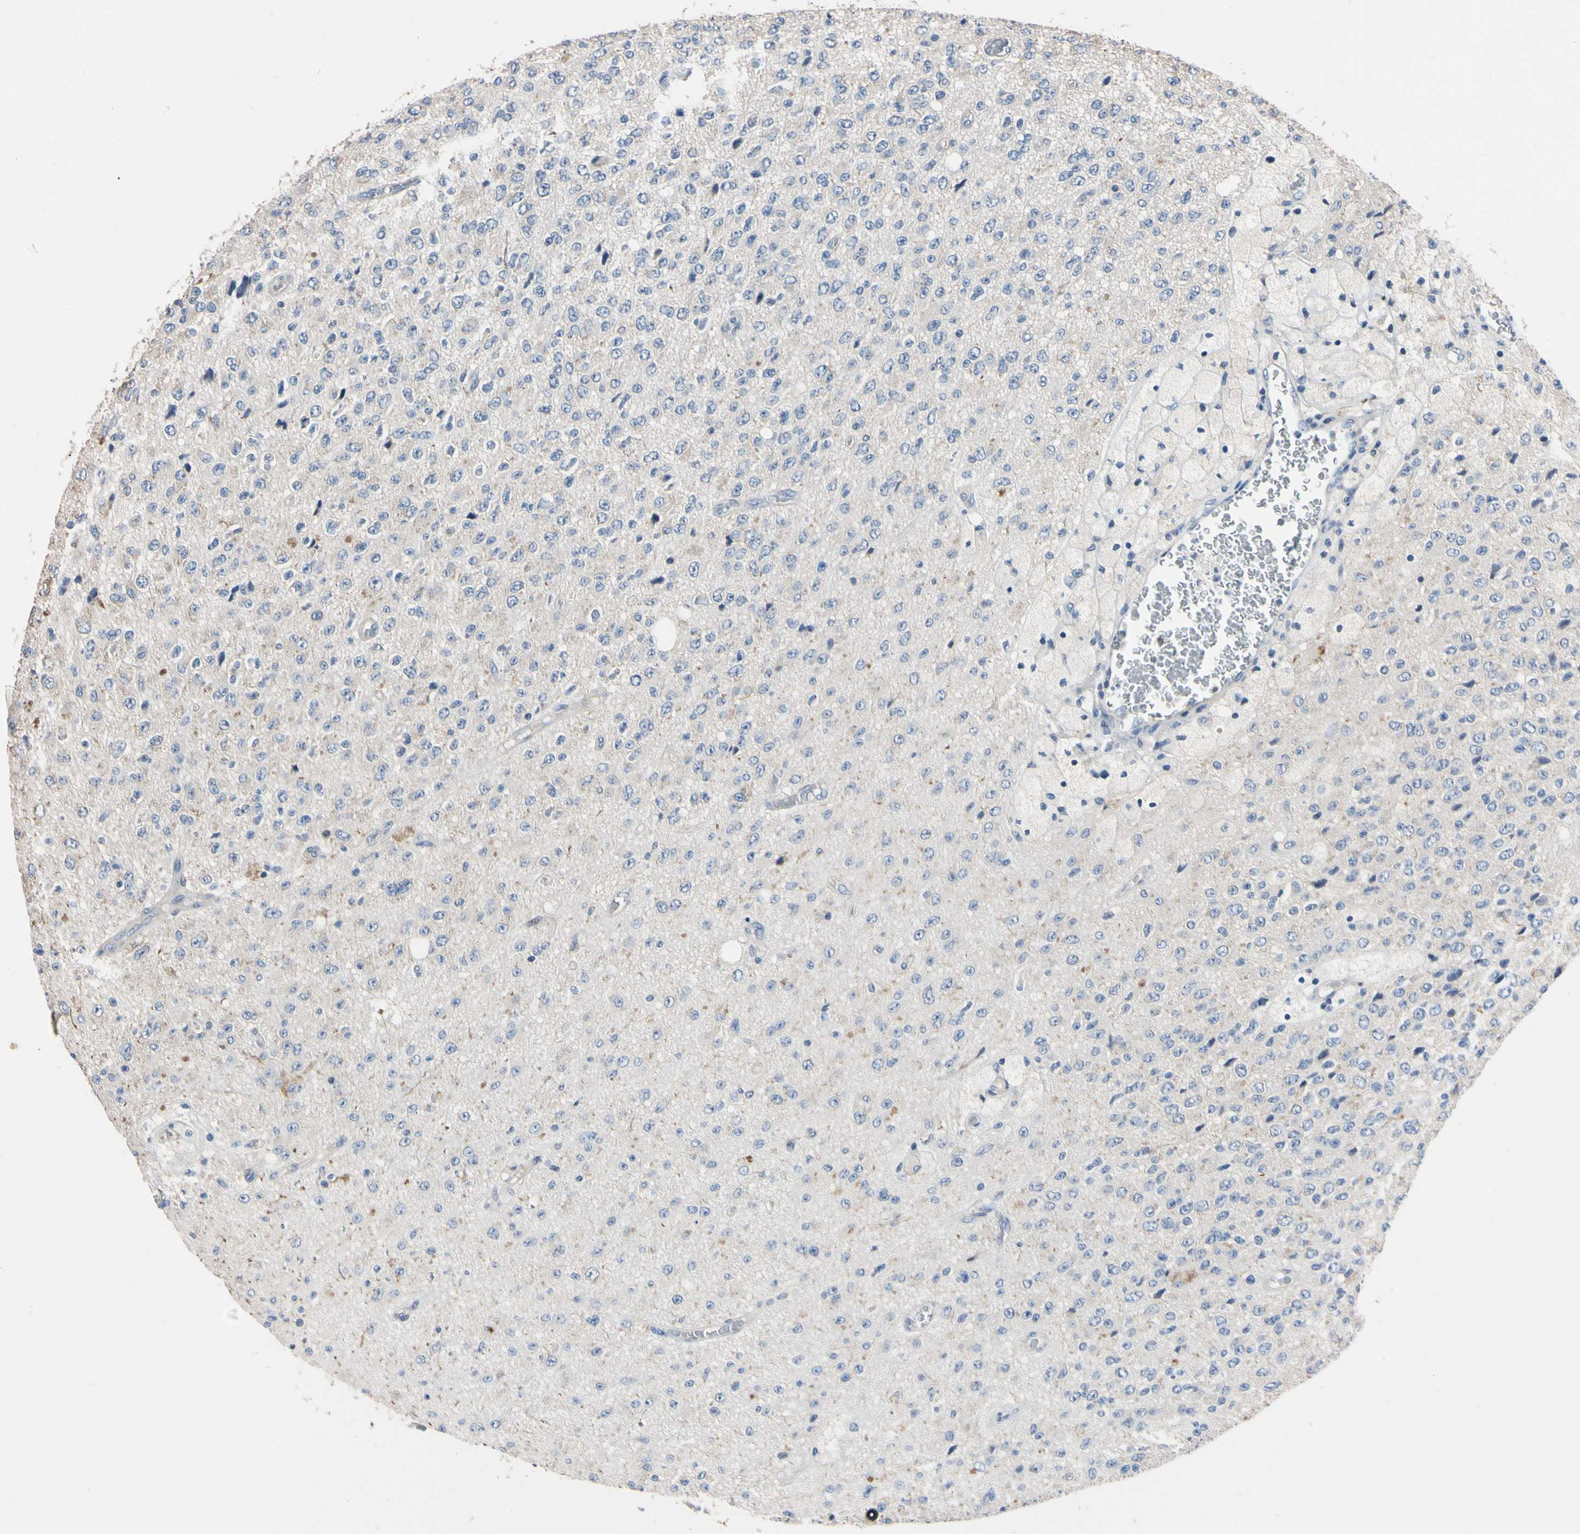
{"staining": {"intensity": "negative", "quantity": "none", "location": "none"}, "tissue": "glioma", "cell_type": "Tumor cells", "image_type": "cancer", "snomed": [{"axis": "morphology", "description": "Glioma, malignant, High grade"}, {"axis": "topography", "description": "pancreas cauda"}], "caption": "This micrograph is of glioma stained with IHC to label a protein in brown with the nuclei are counter-stained blue. There is no staining in tumor cells. The staining was performed using DAB to visualize the protein expression in brown, while the nuclei were stained in blue with hematoxylin (Magnification: 20x).", "gene": "PNKD", "patient": {"sex": "male", "age": 60}}